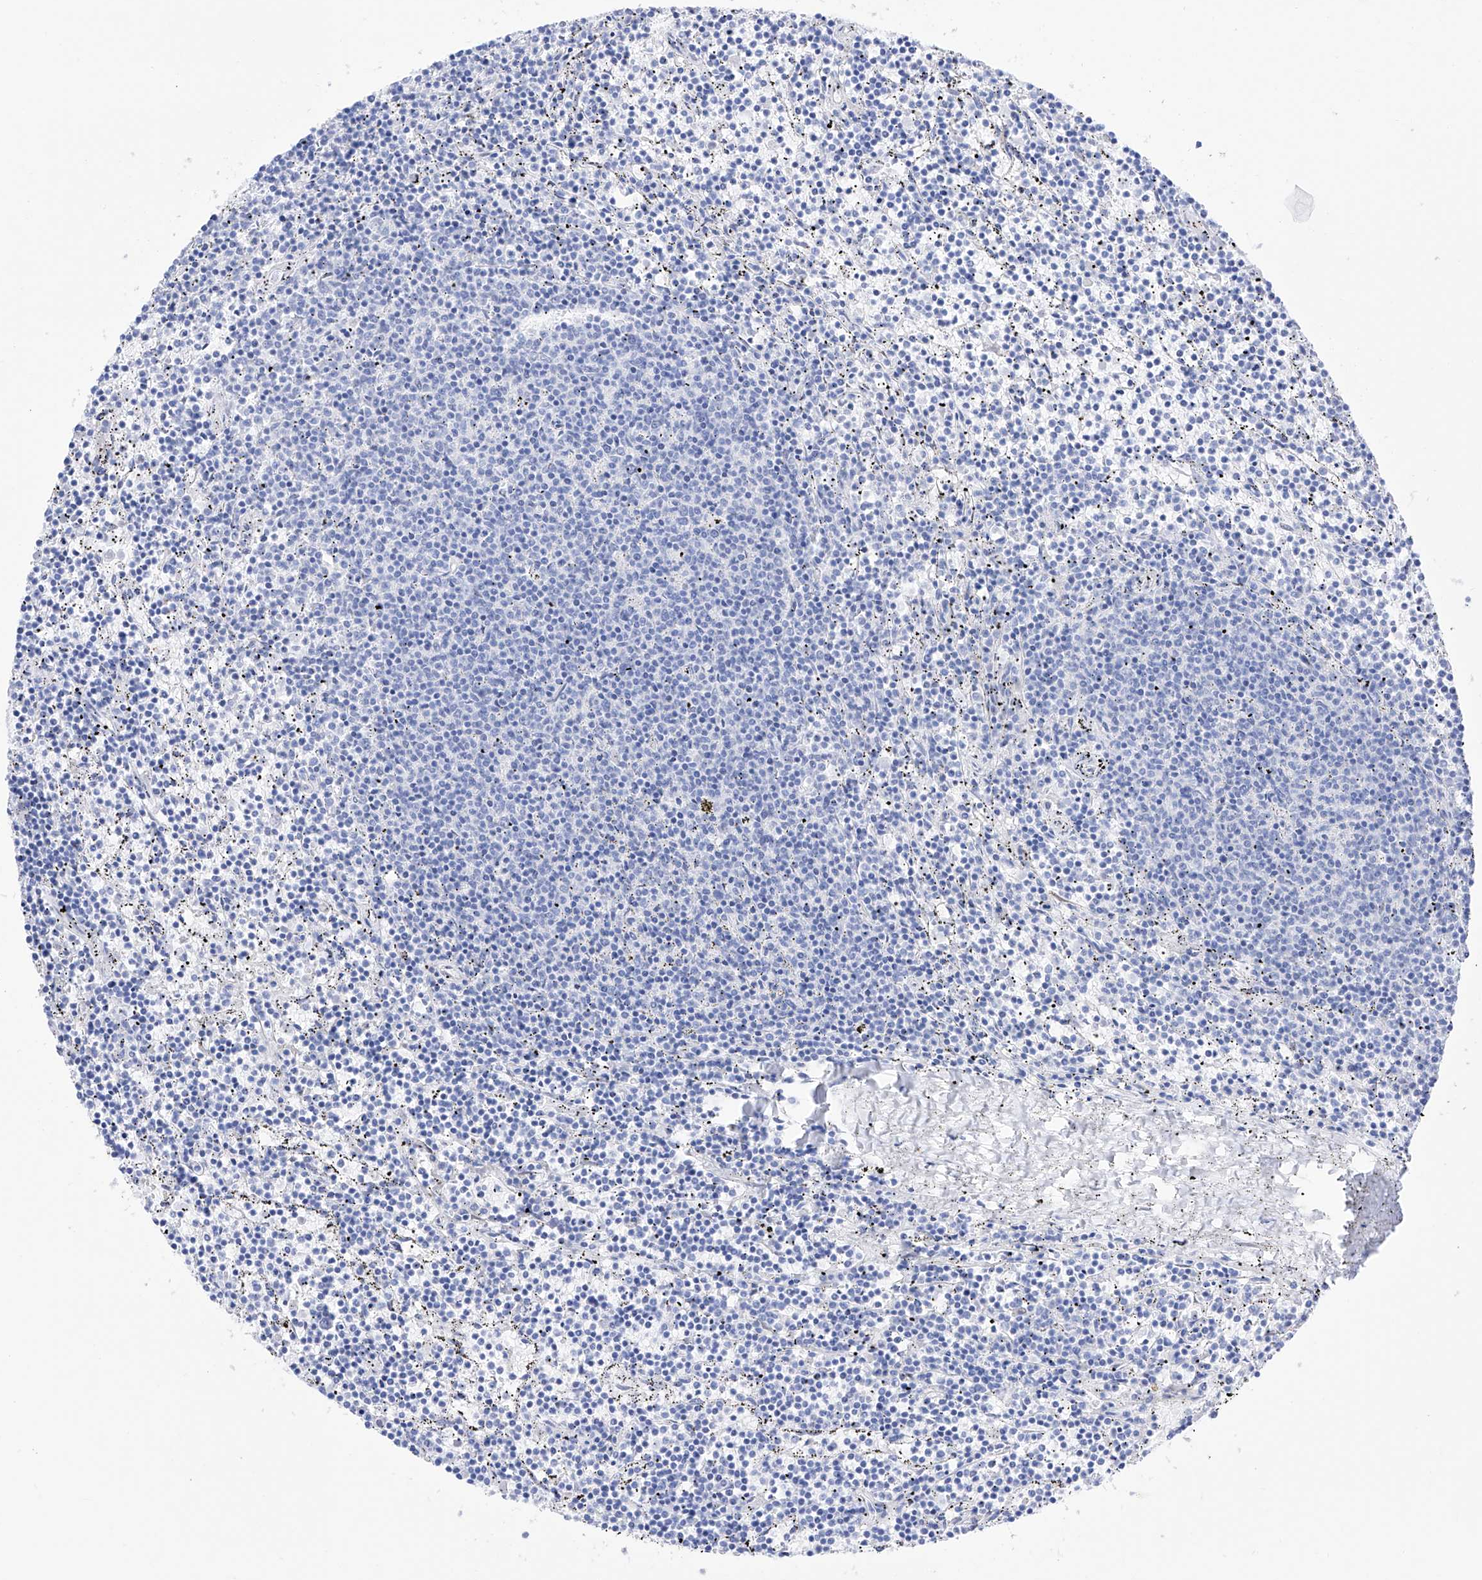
{"staining": {"intensity": "negative", "quantity": "none", "location": "none"}, "tissue": "lymphoma", "cell_type": "Tumor cells", "image_type": "cancer", "snomed": [{"axis": "morphology", "description": "Malignant lymphoma, non-Hodgkin's type, Low grade"}, {"axis": "topography", "description": "Spleen"}], "caption": "Immunohistochemistry (IHC) of human lymphoma shows no staining in tumor cells.", "gene": "TRPC7", "patient": {"sex": "female", "age": 50}}